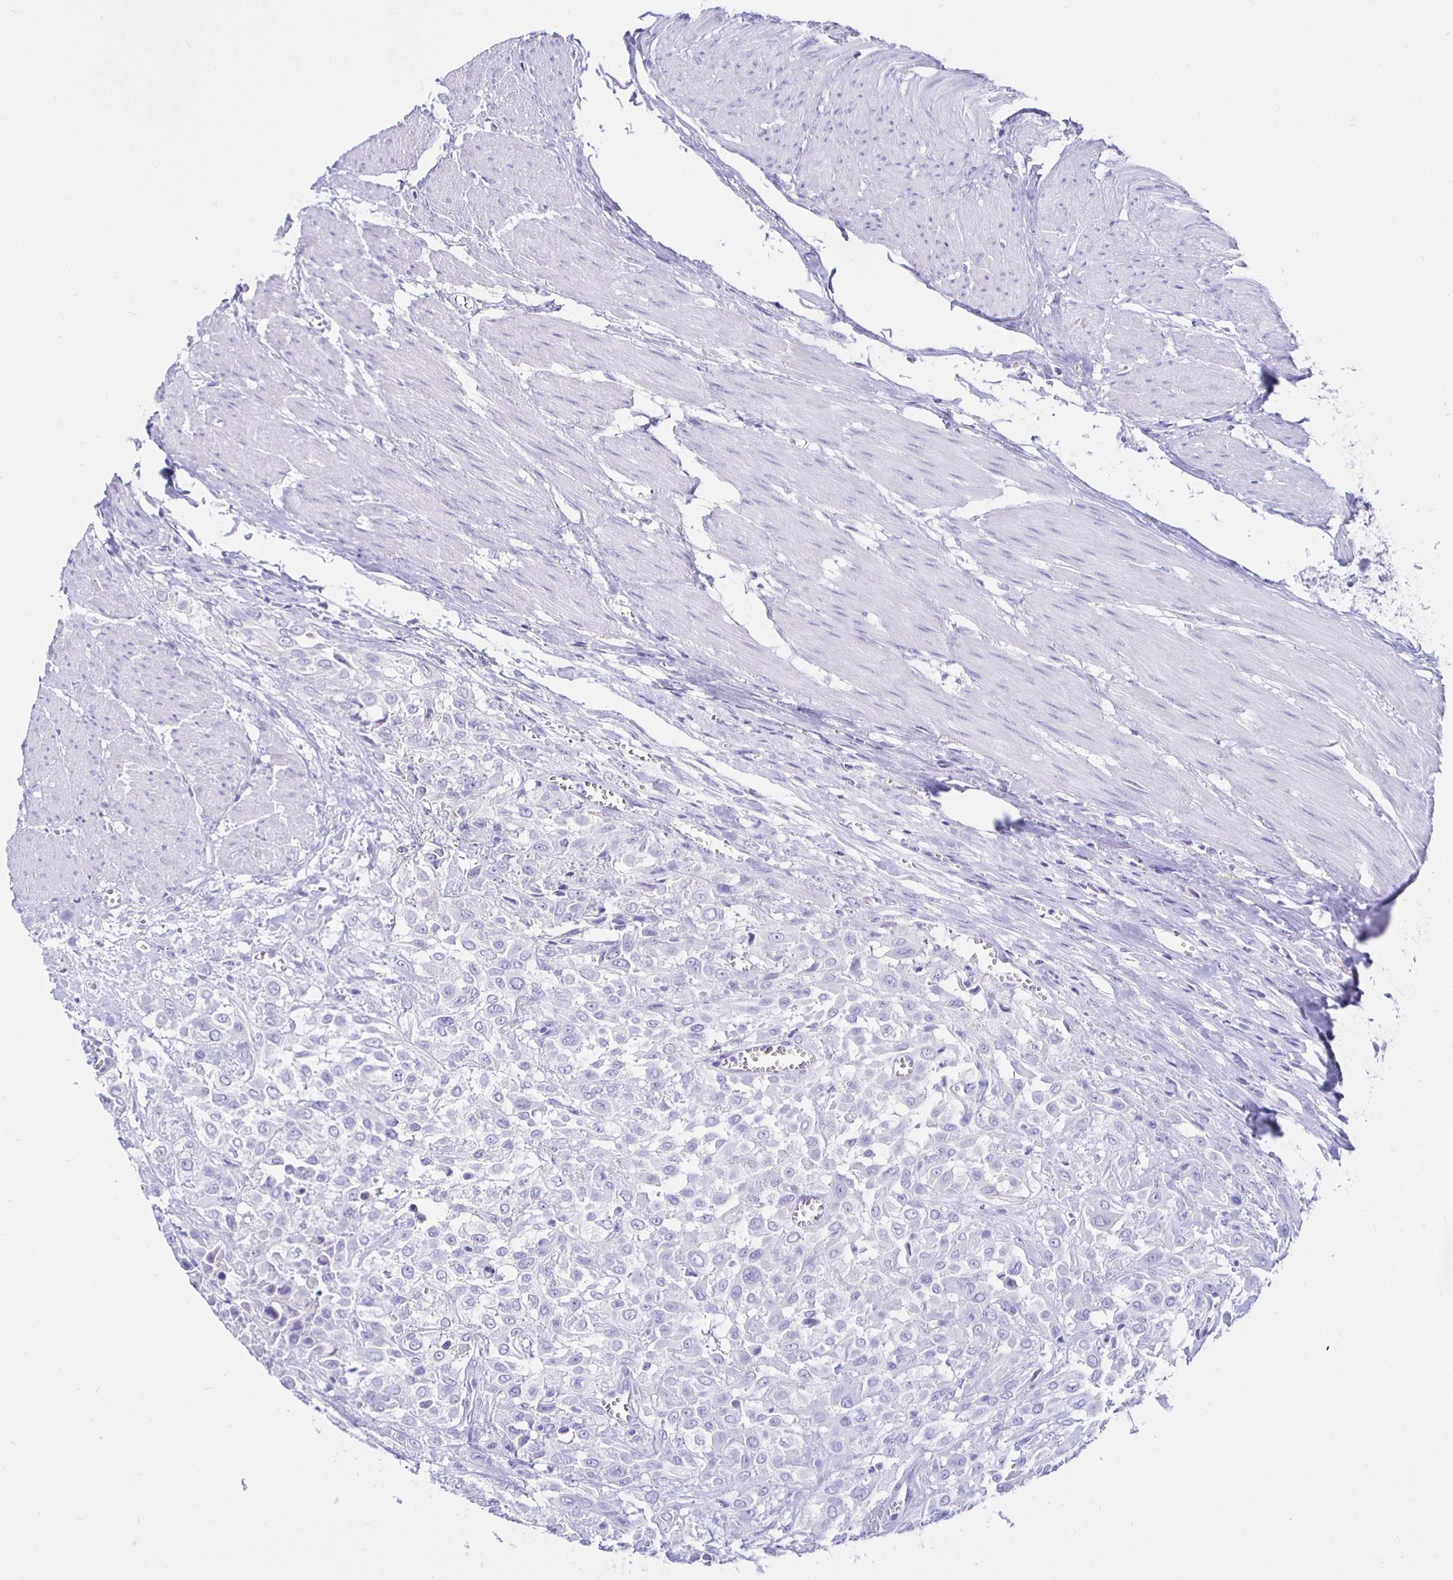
{"staining": {"intensity": "negative", "quantity": "none", "location": "none"}, "tissue": "urothelial cancer", "cell_type": "Tumor cells", "image_type": "cancer", "snomed": [{"axis": "morphology", "description": "Urothelial carcinoma, High grade"}, {"axis": "topography", "description": "Urinary bladder"}], "caption": "A micrograph of urothelial carcinoma (high-grade) stained for a protein reveals no brown staining in tumor cells.", "gene": "UMOD", "patient": {"sex": "male", "age": 57}}